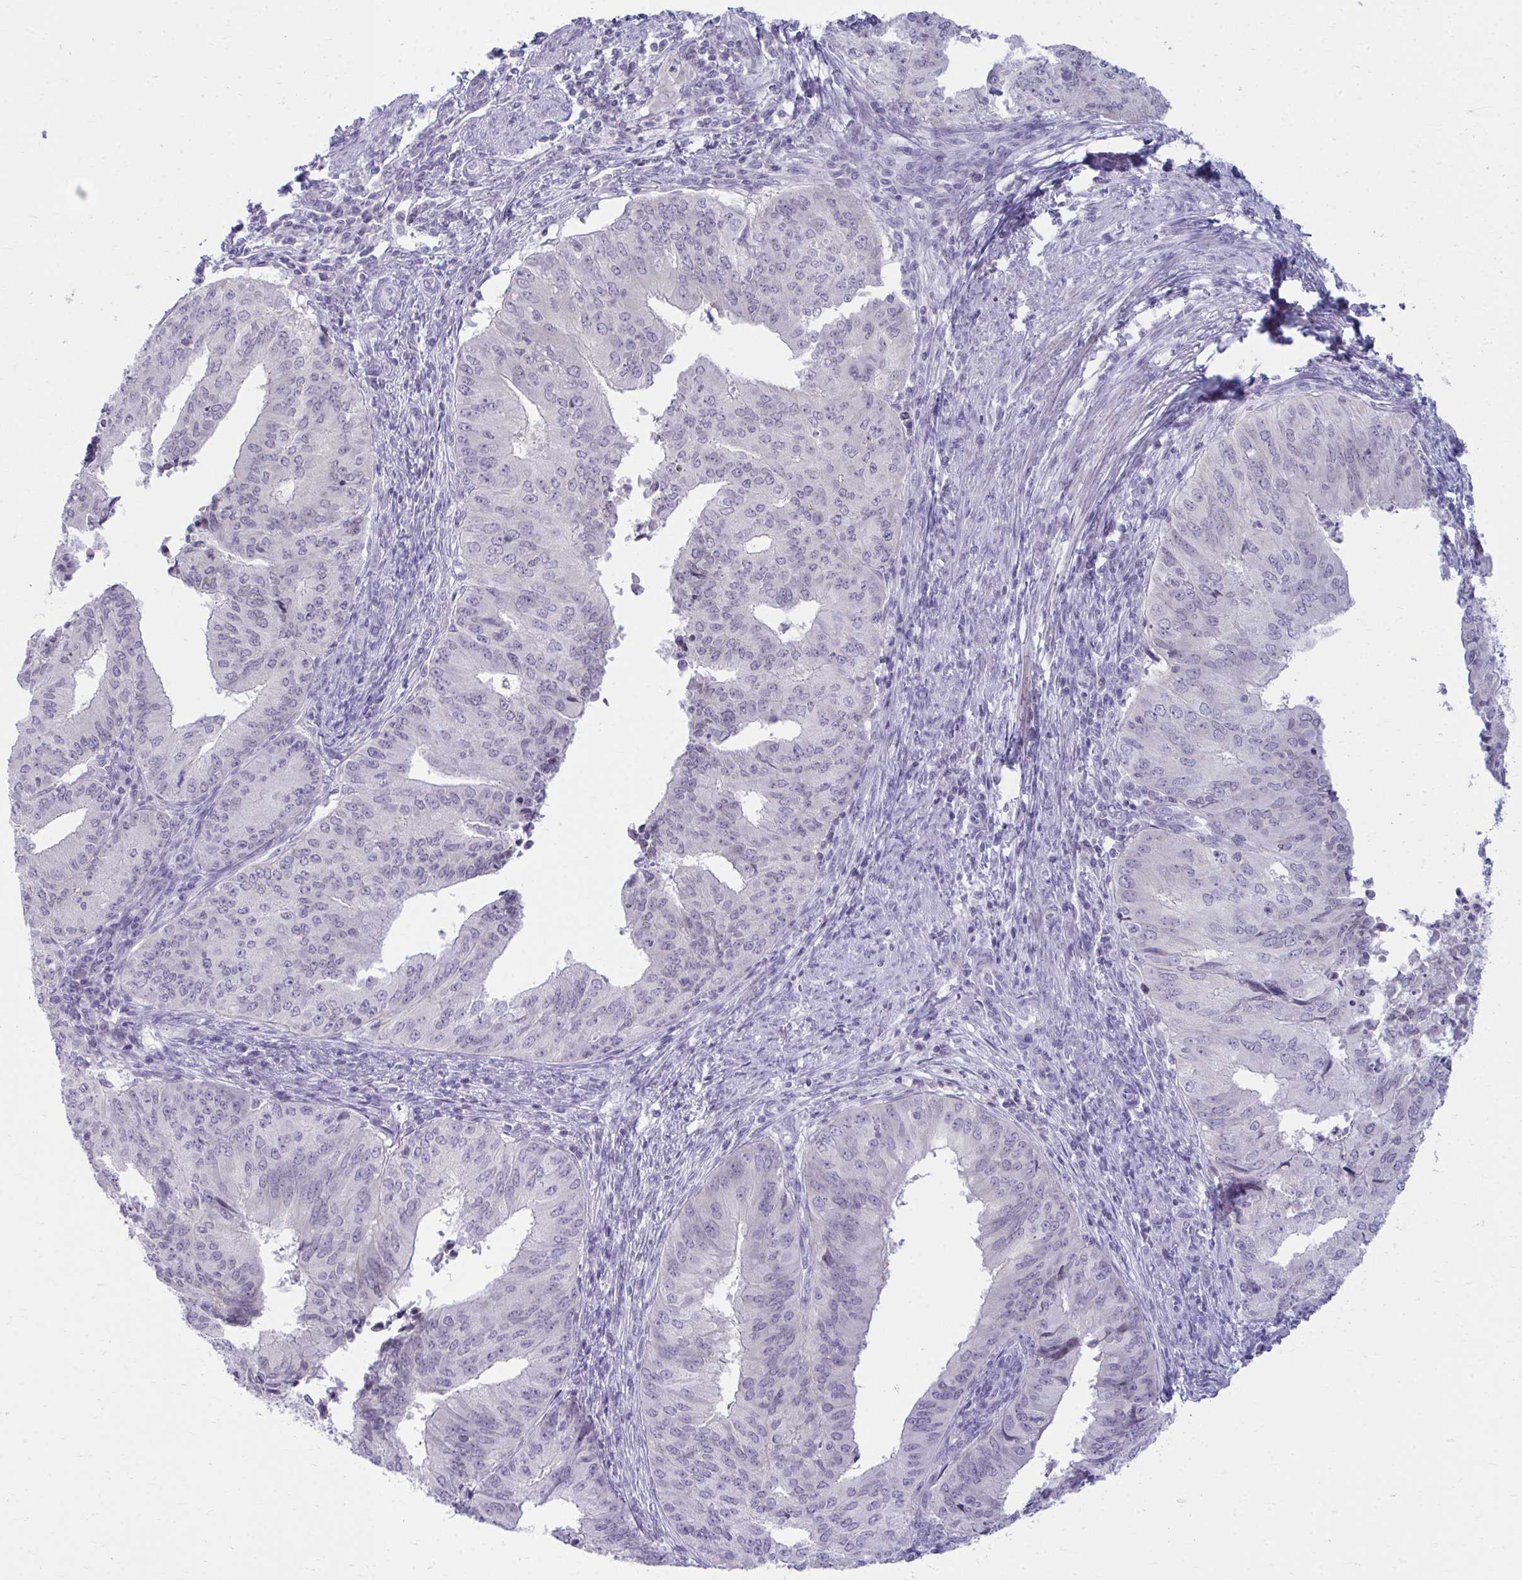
{"staining": {"intensity": "negative", "quantity": "none", "location": "none"}, "tissue": "endometrial cancer", "cell_type": "Tumor cells", "image_type": "cancer", "snomed": [{"axis": "morphology", "description": "Adenocarcinoma, NOS"}, {"axis": "topography", "description": "Endometrium"}], "caption": "This is an immunohistochemistry micrograph of endometrial cancer (adenocarcinoma). There is no expression in tumor cells.", "gene": "OR7A5", "patient": {"sex": "female", "age": 50}}